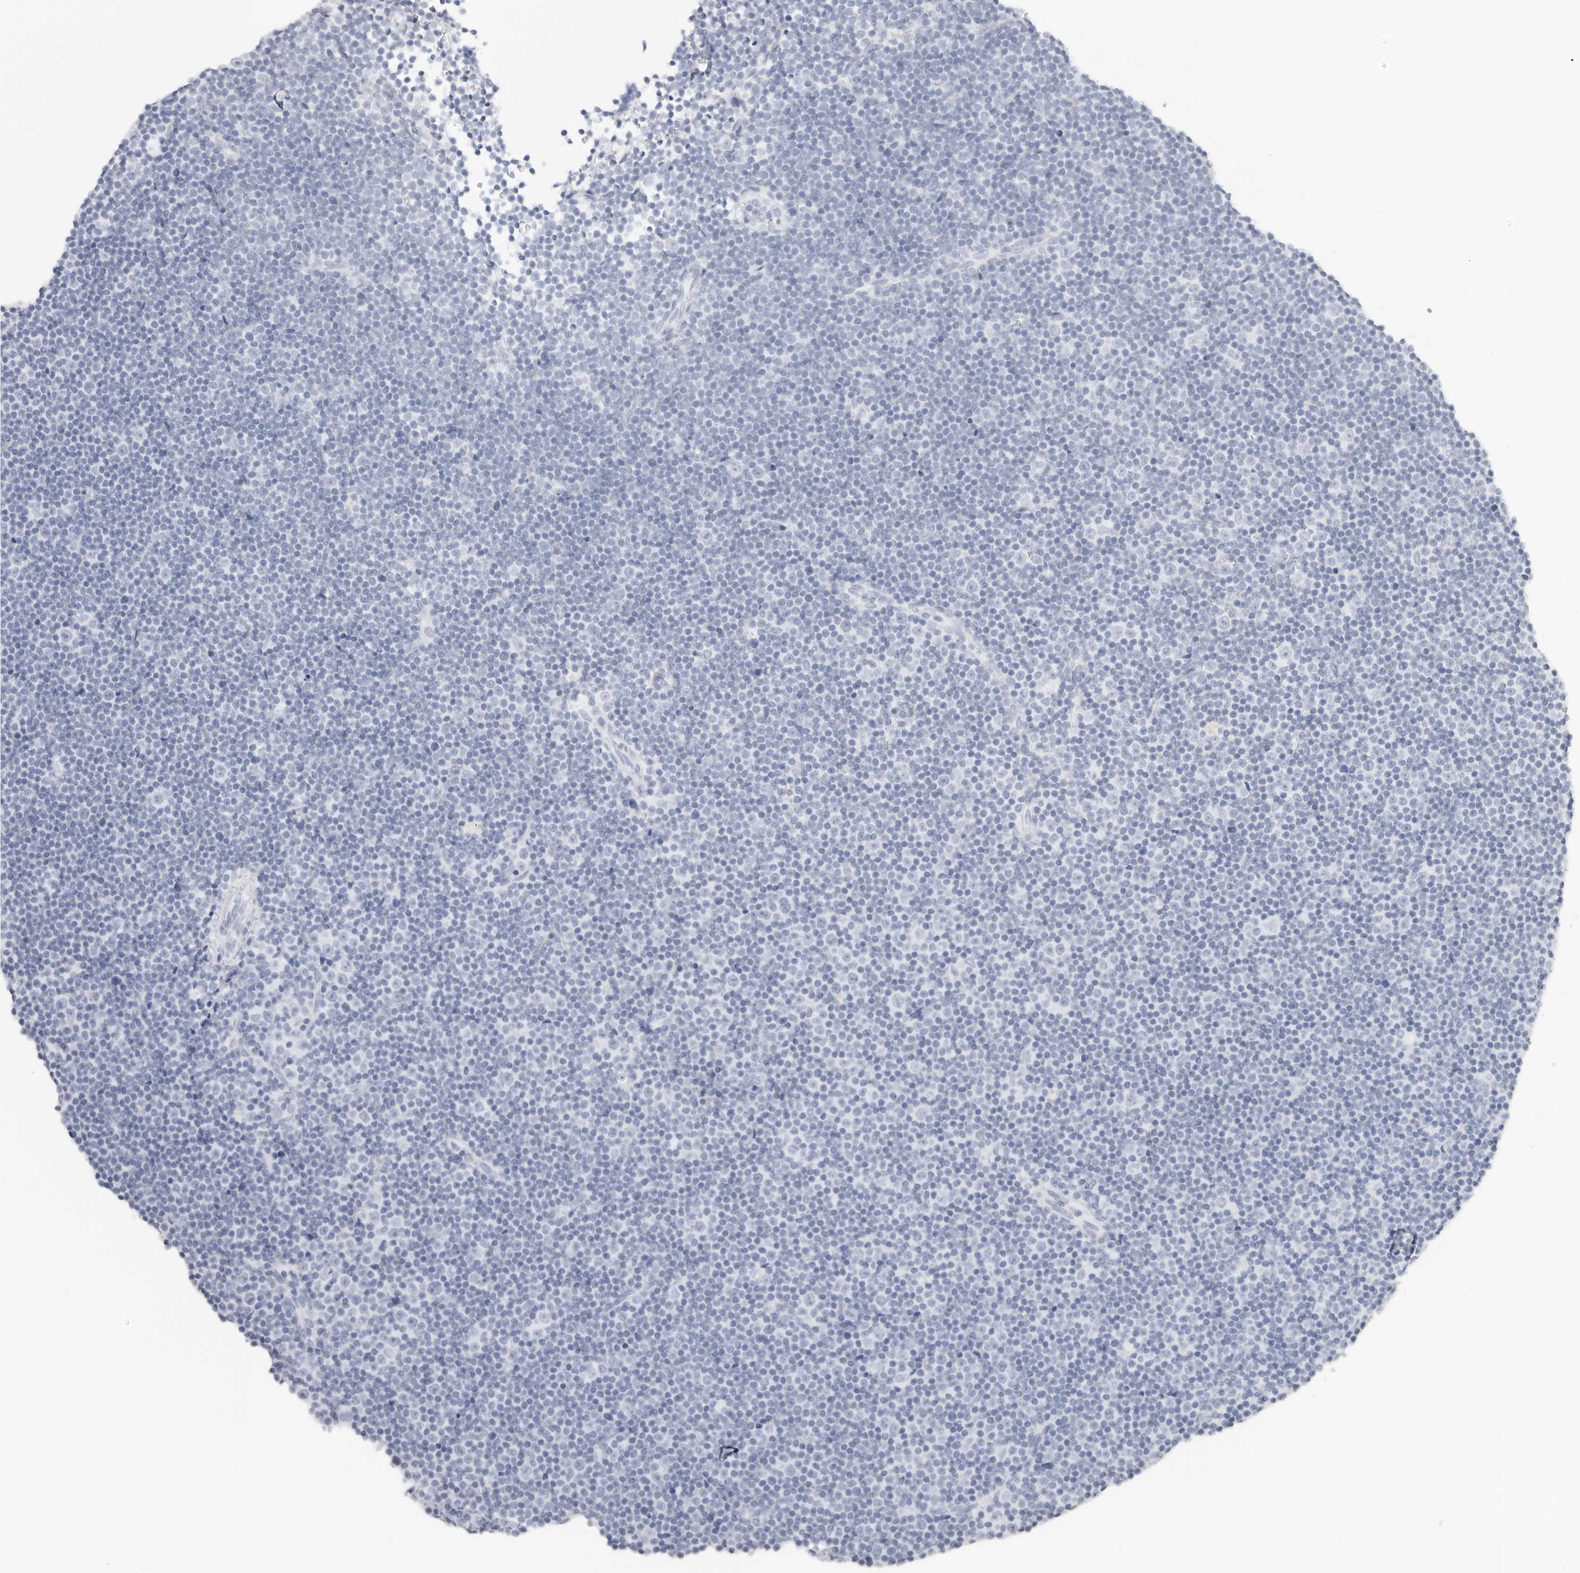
{"staining": {"intensity": "negative", "quantity": "none", "location": "none"}, "tissue": "lymphoma", "cell_type": "Tumor cells", "image_type": "cancer", "snomed": [{"axis": "morphology", "description": "Malignant lymphoma, non-Hodgkin's type, Low grade"}, {"axis": "topography", "description": "Lymph node"}], "caption": "Immunohistochemistry micrograph of neoplastic tissue: malignant lymphoma, non-Hodgkin's type (low-grade) stained with DAB (3,3'-diaminobenzidine) shows no significant protein staining in tumor cells.", "gene": "AGMAT", "patient": {"sex": "female", "age": 67}}